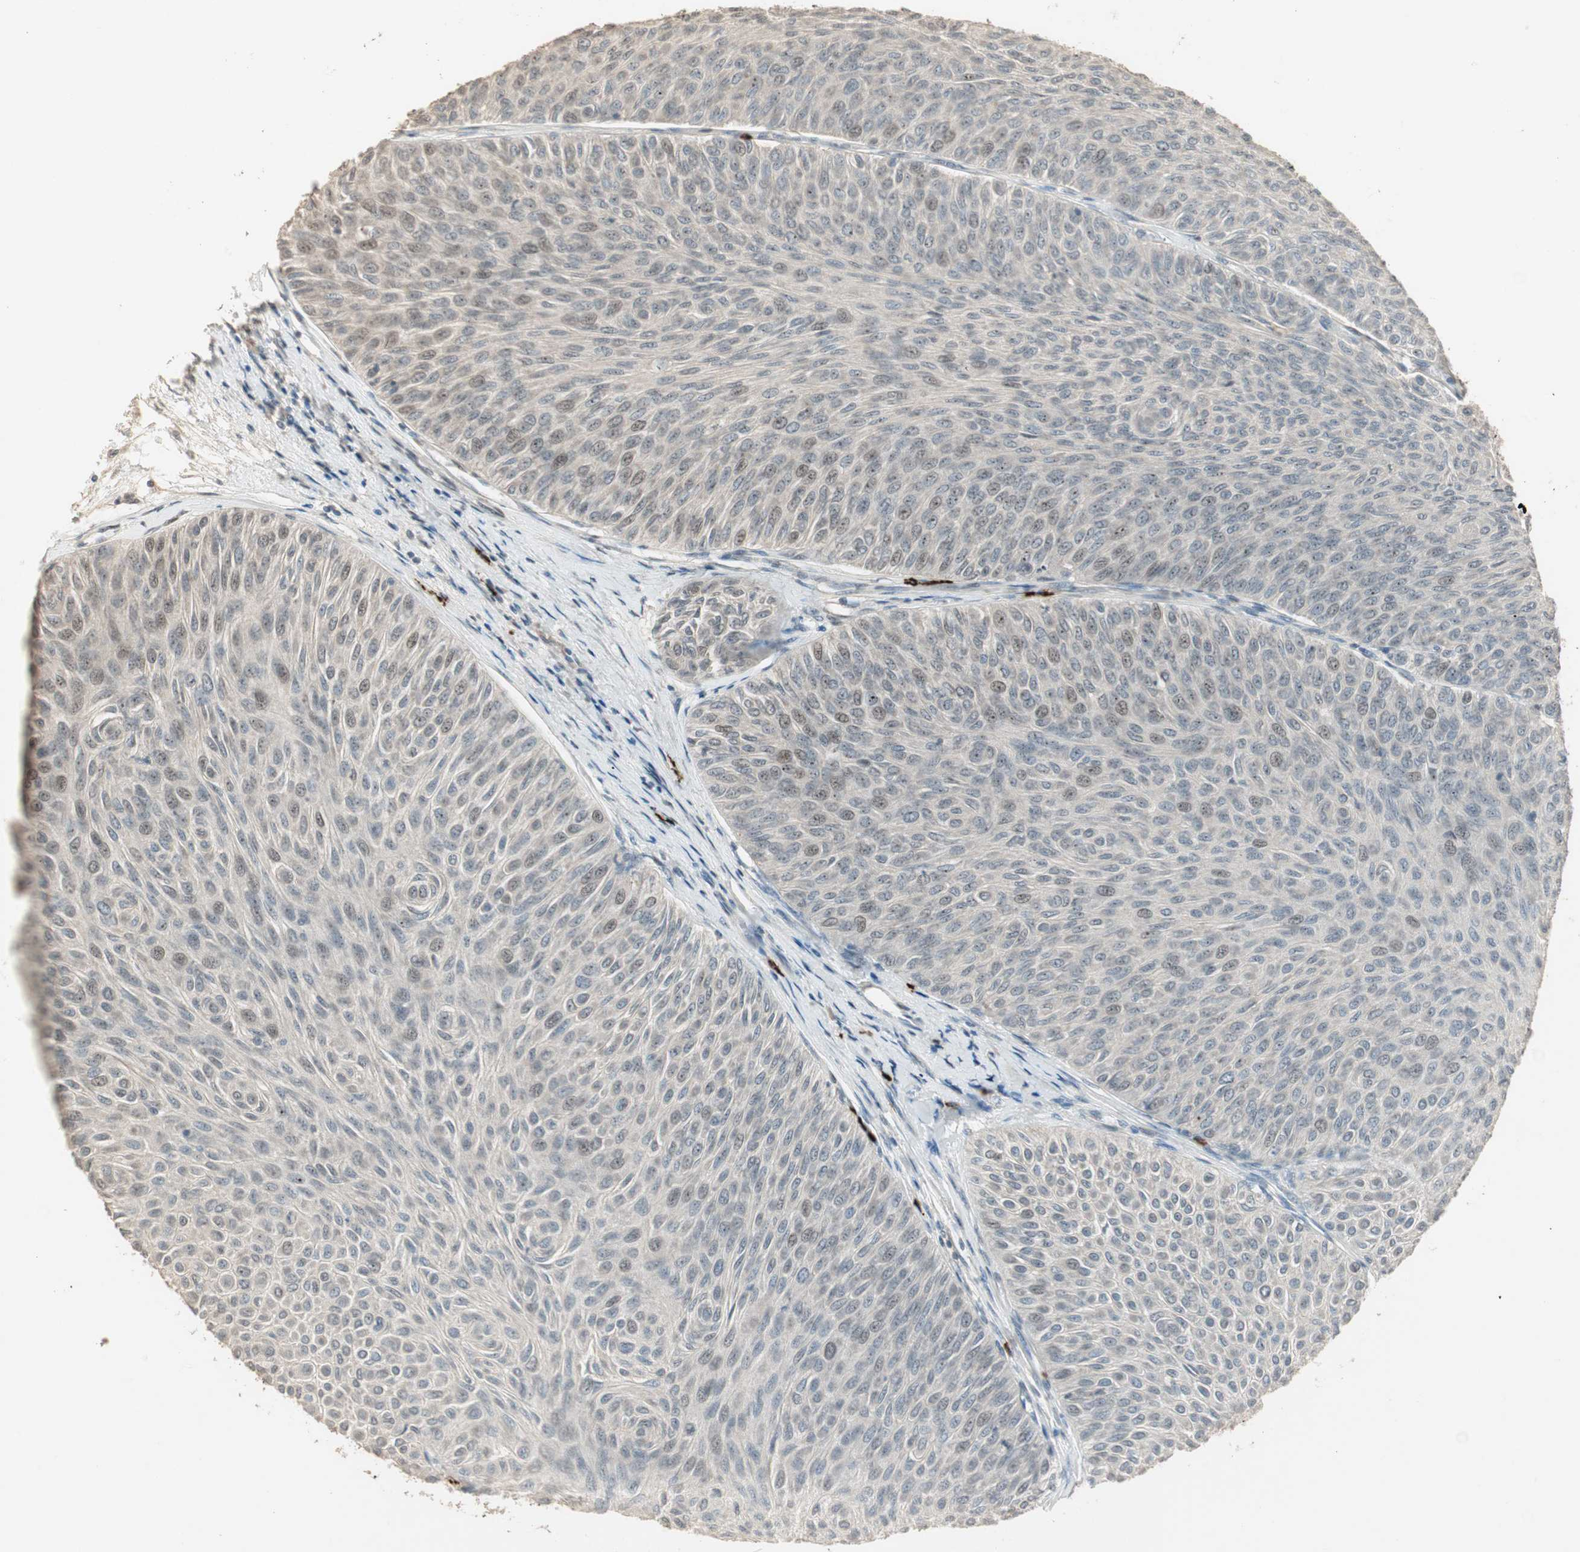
{"staining": {"intensity": "moderate", "quantity": "<25%", "location": "nuclear"}, "tissue": "urothelial cancer", "cell_type": "Tumor cells", "image_type": "cancer", "snomed": [{"axis": "morphology", "description": "Urothelial carcinoma, Low grade"}, {"axis": "topography", "description": "Urinary bladder"}], "caption": "A histopathology image of human urothelial carcinoma (low-grade) stained for a protein shows moderate nuclear brown staining in tumor cells.", "gene": "ETV4", "patient": {"sex": "male", "age": 78}}